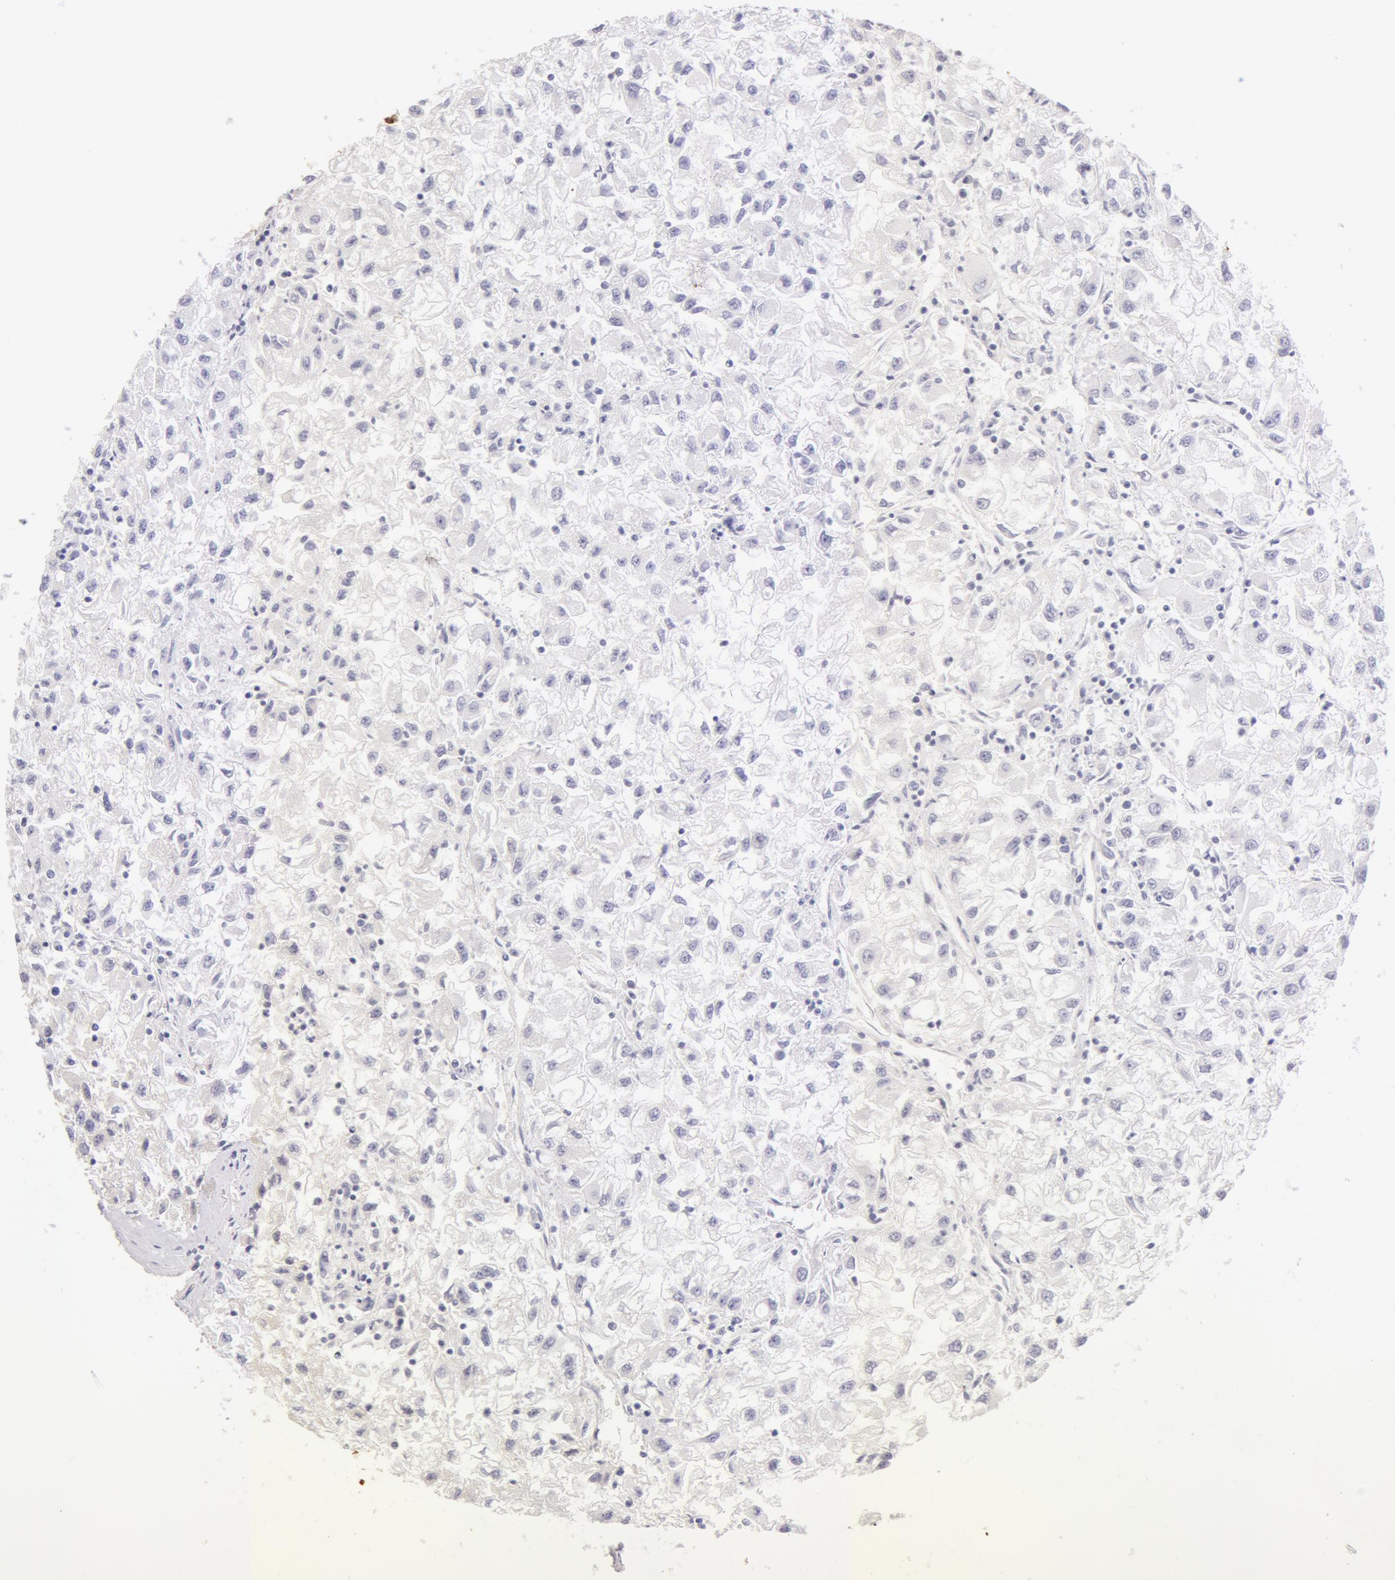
{"staining": {"intensity": "negative", "quantity": "none", "location": "none"}, "tissue": "renal cancer", "cell_type": "Tumor cells", "image_type": "cancer", "snomed": [{"axis": "morphology", "description": "Adenocarcinoma, NOS"}, {"axis": "topography", "description": "Kidney"}], "caption": "The immunohistochemistry image has no significant positivity in tumor cells of renal cancer (adenocarcinoma) tissue.", "gene": "AHSG", "patient": {"sex": "male", "age": 59}}